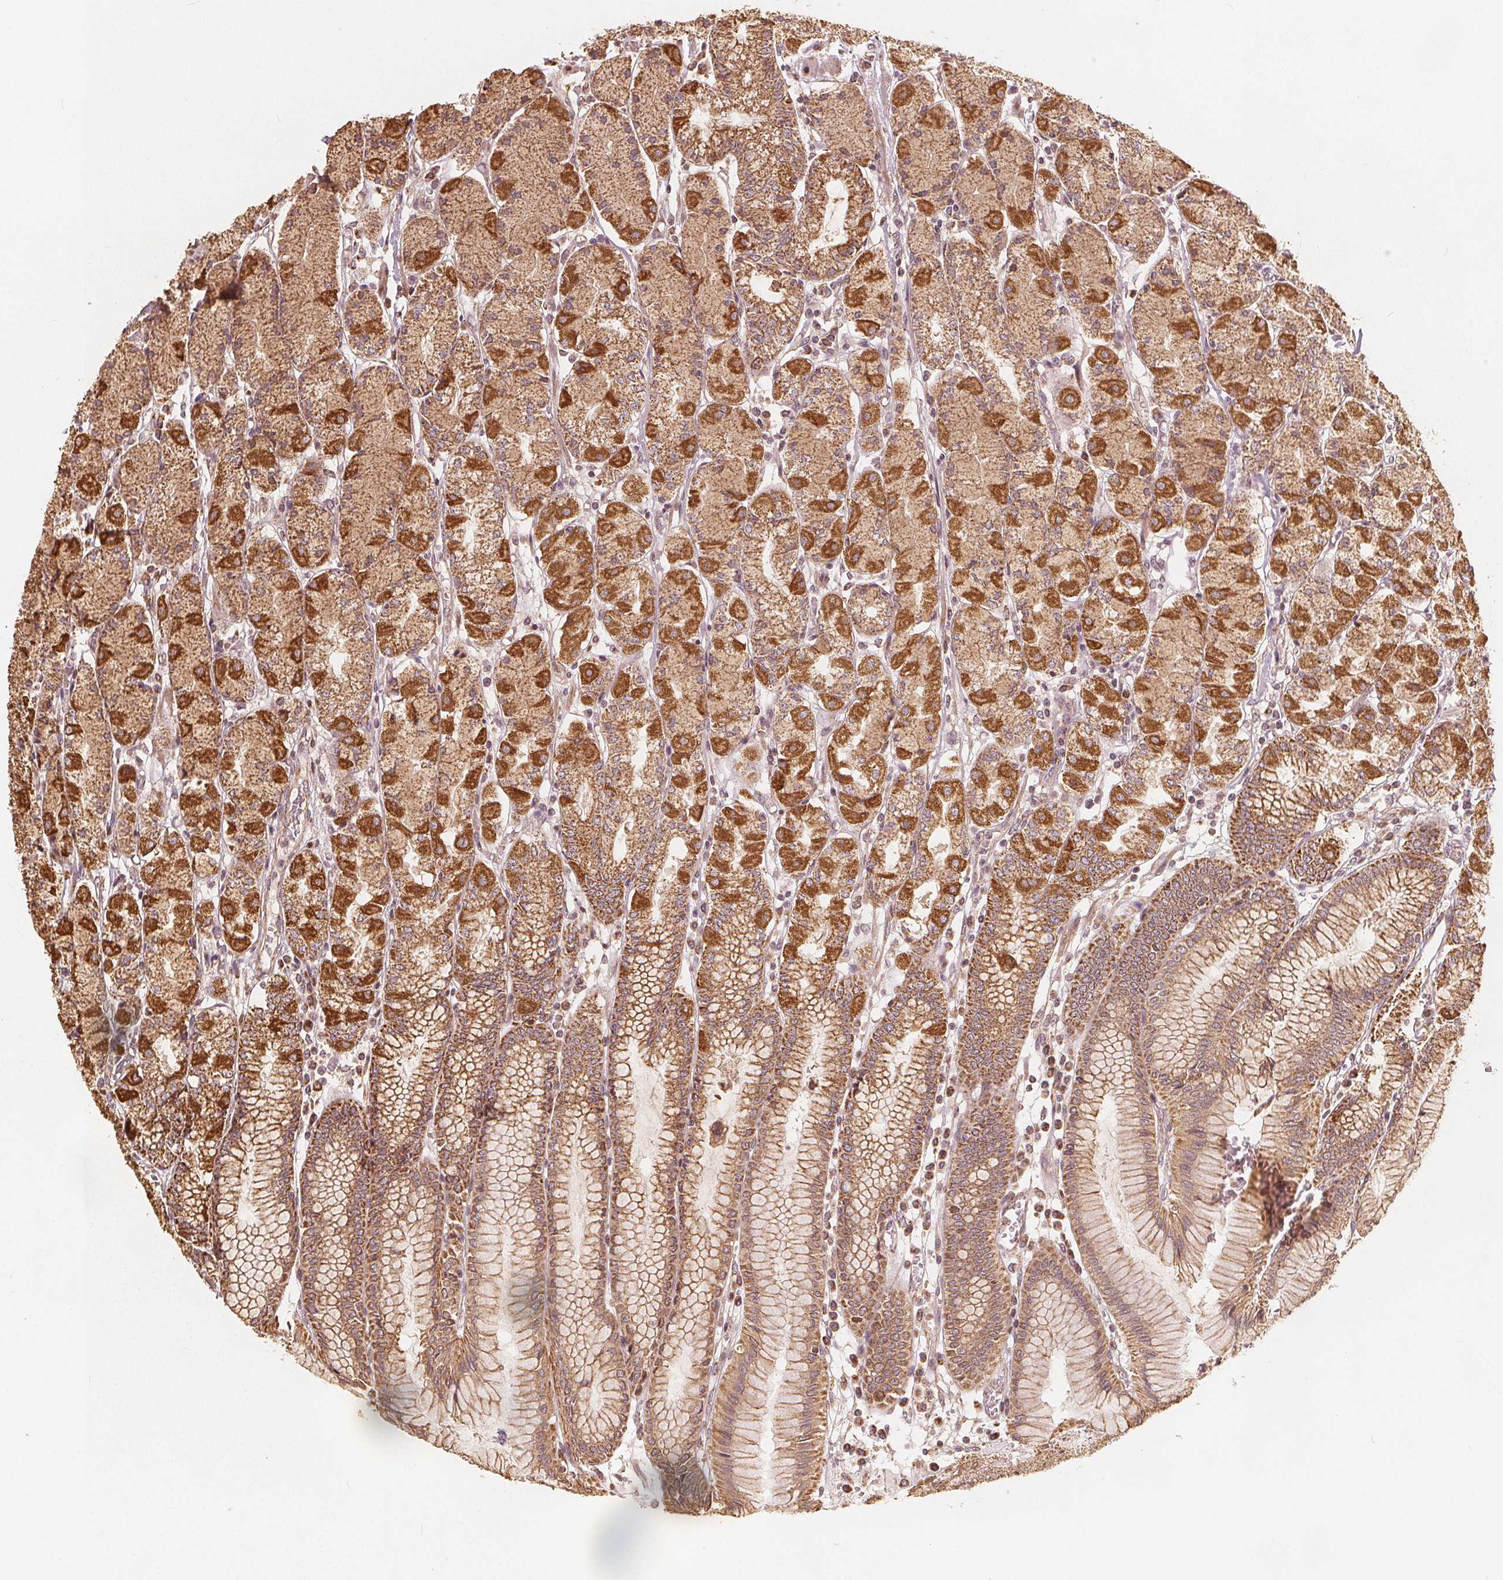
{"staining": {"intensity": "strong", "quantity": "25%-75%", "location": "cytoplasmic/membranous"}, "tissue": "stomach", "cell_type": "Glandular cells", "image_type": "normal", "snomed": [{"axis": "morphology", "description": "Normal tissue, NOS"}, {"axis": "topography", "description": "Stomach, upper"}], "caption": "Strong cytoplasmic/membranous staining for a protein is seen in about 25%-75% of glandular cells of unremarkable stomach using IHC.", "gene": "PEX26", "patient": {"sex": "male", "age": 69}}